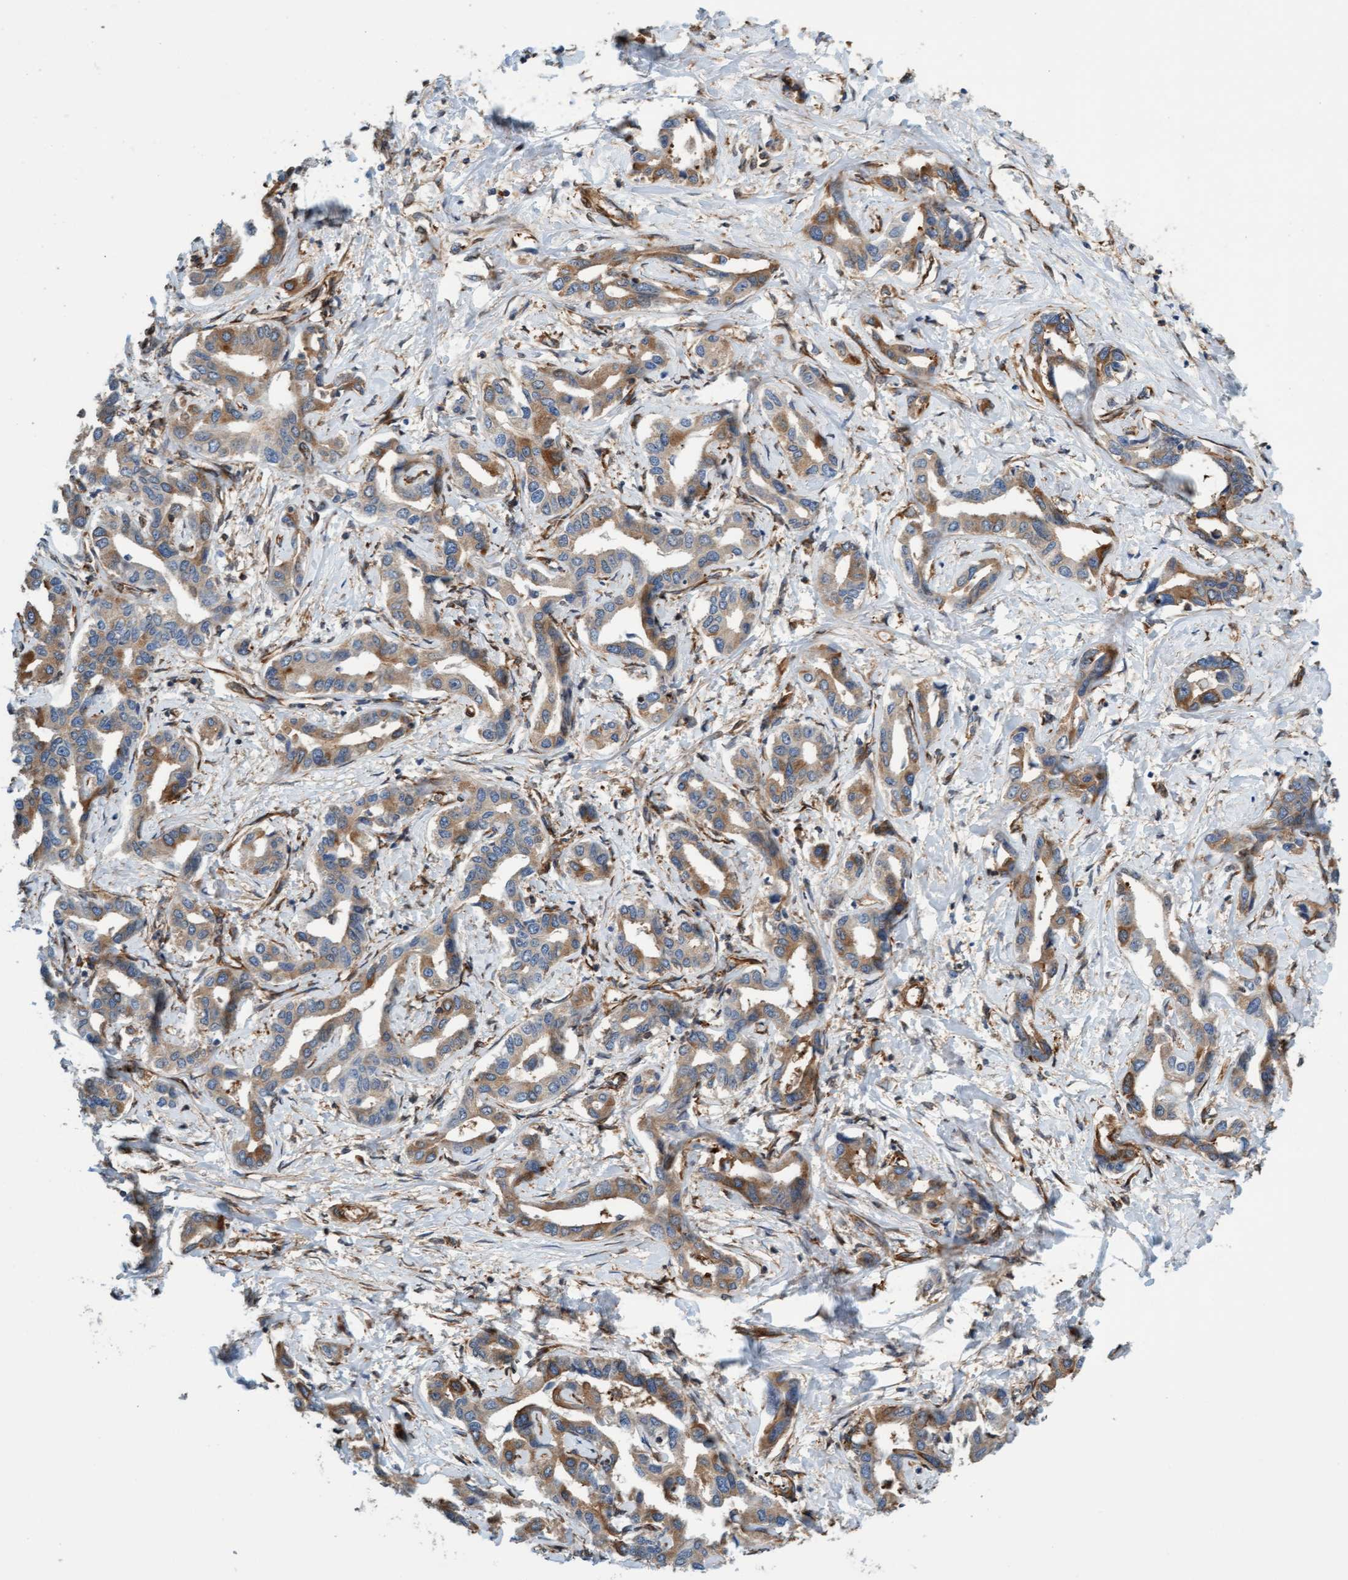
{"staining": {"intensity": "weak", "quantity": ">75%", "location": "cytoplasmic/membranous"}, "tissue": "liver cancer", "cell_type": "Tumor cells", "image_type": "cancer", "snomed": [{"axis": "morphology", "description": "Cholangiocarcinoma"}, {"axis": "topography", "description": "Liver"}], "caption": "High-power microscopy captured an IHC micrograph of cholangiocarcinoma (liver), revealing weak cytoplasmic/membranous staining in approximately >75% of tumor cells.", "gene": "FMNL3", "patient": {"sex": "male", "age": 59}}